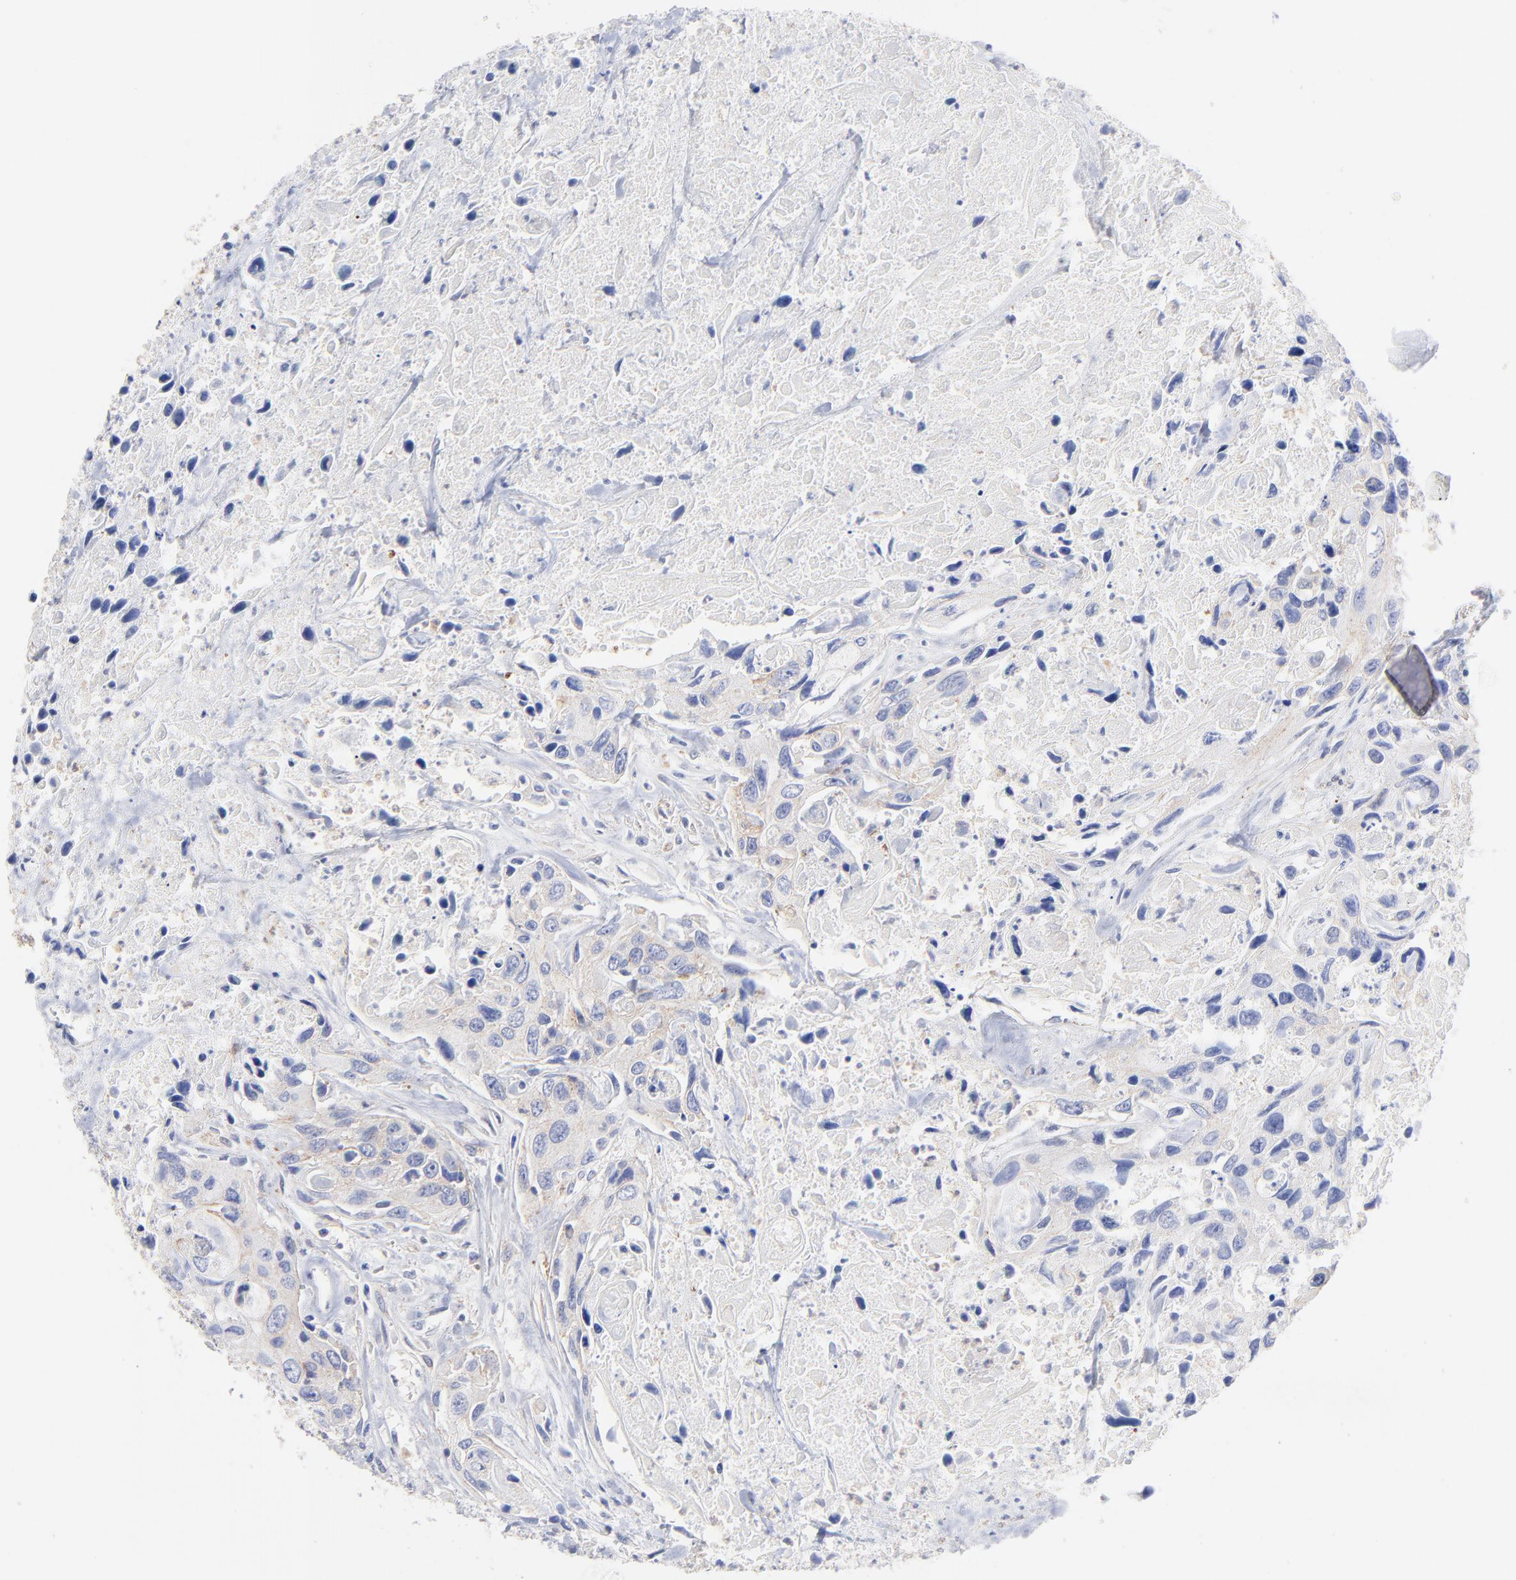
{"staining": {"intensity": "weak", "quantity": "25%-75%", "location": "cytoplasmic/membranous"}, "tissue": "urothelial cancer", "cell_type": "Tumor cells", "image_type": "cancer", "snomed": [{"axis": "morphology", "description": "Urothelial carcinoma, High grade"}, {"axis": "topography", "description": "Urinary bladder"}], "caption": "Urothelial cancer stained with DAB immunohistochemistry (IHC) shows low levels of weak cytoplasmic/membranous positivity in approximately 25%-75% of tumor cells.", "gene": "ASL", "patient": {"sex": "male", "age": 71}}